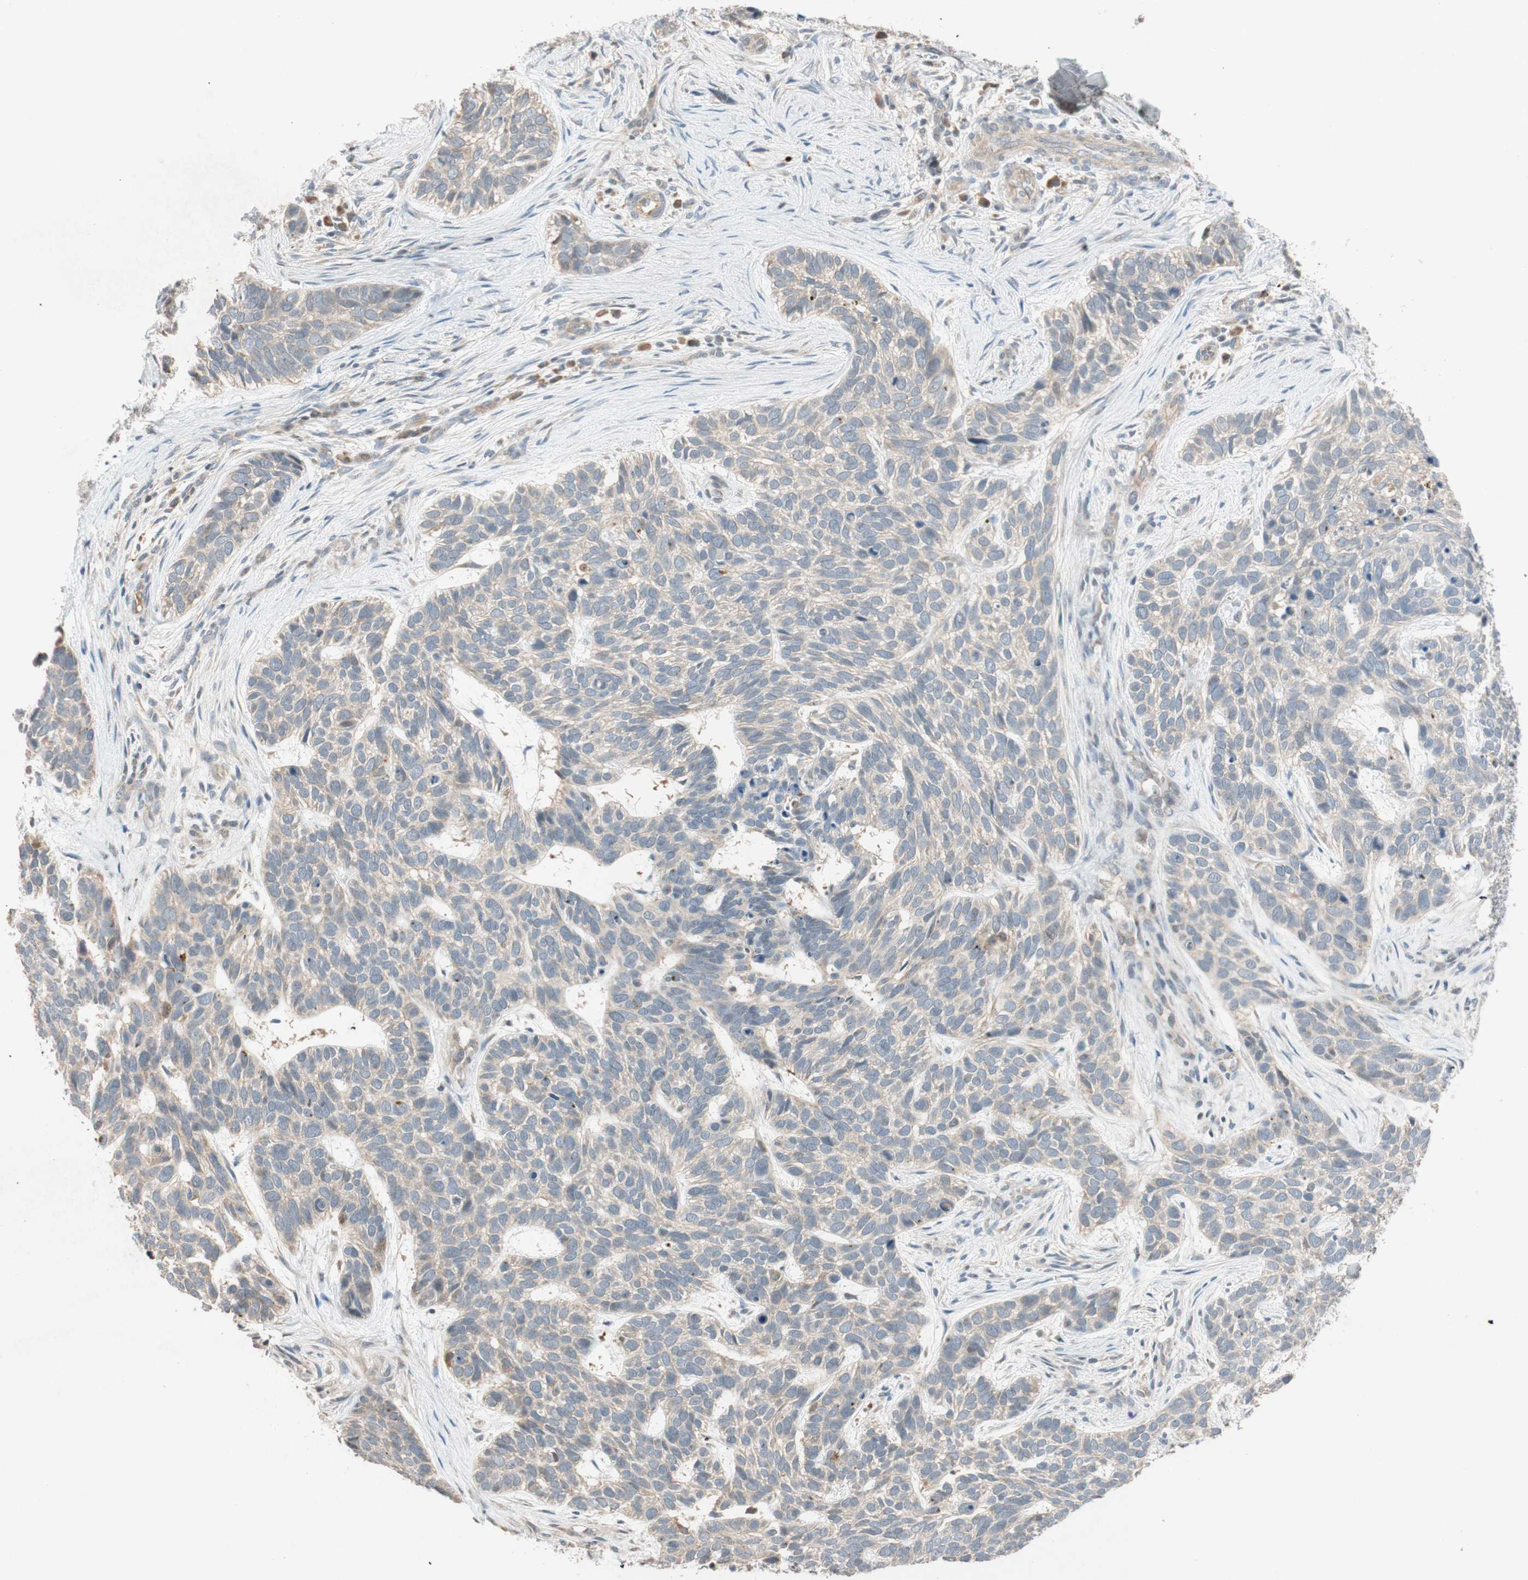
{"staining": {"intensity": "weak", "quantity": ">75%", "location": "cytoplasmic/membranous"}, "tissue": "skin cancer", "cell_type": "Tumor cells", "image_type": "cancer", "snomed": [{"axis": "morphology", "description": "Basal cell carcinoma"}, {"axis": "topography", "description": "Skin"}], "caption": "Human basal cell carcinoma (skin) stained with a brown dye exhibits weak cytoplasmic/membranous positive positivity in approximately >75% of tumor cells.", "gene": "GLB1", "patient": {"sex": "male", "age": 87}}